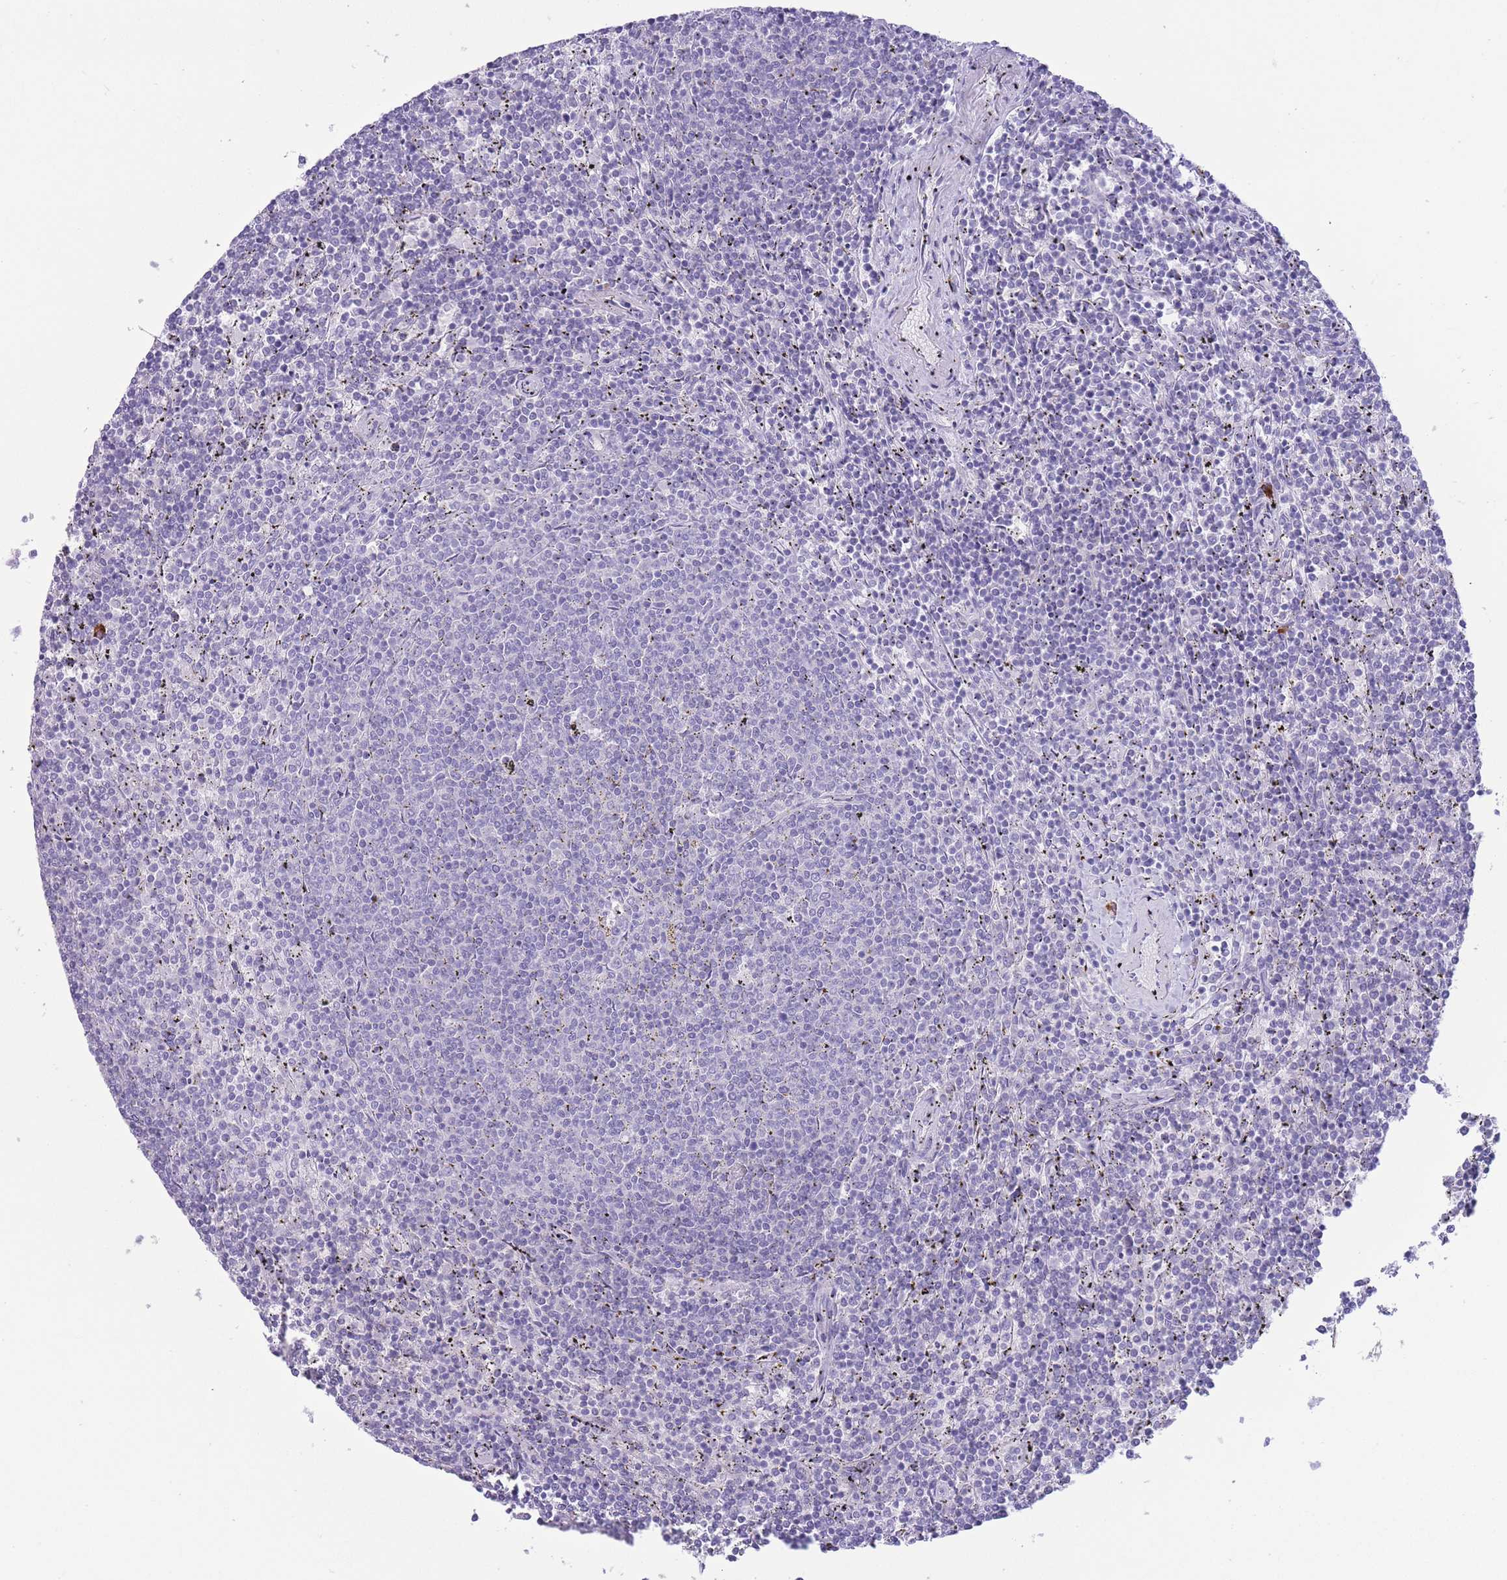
{"staining": {"intensity": "negative", "quantity": "none", "location": "none"}, "tissue": "lymphoma", "cell_type": "Tumor cells", "image_type": "cancer", "snomed": [{"axis": "morphology", "description": "Malignant lymphoma, non-Hodgkin's type, Low grade"}, {"axis": "topography", "description": "Spleen"}], "caption": "There is no significant expression in tumor cells of low-grade malignant lymphoma, non-Hodgkin's type.", "gene": "ASAP3", "patient": {"sex": "female", "age": 50}}